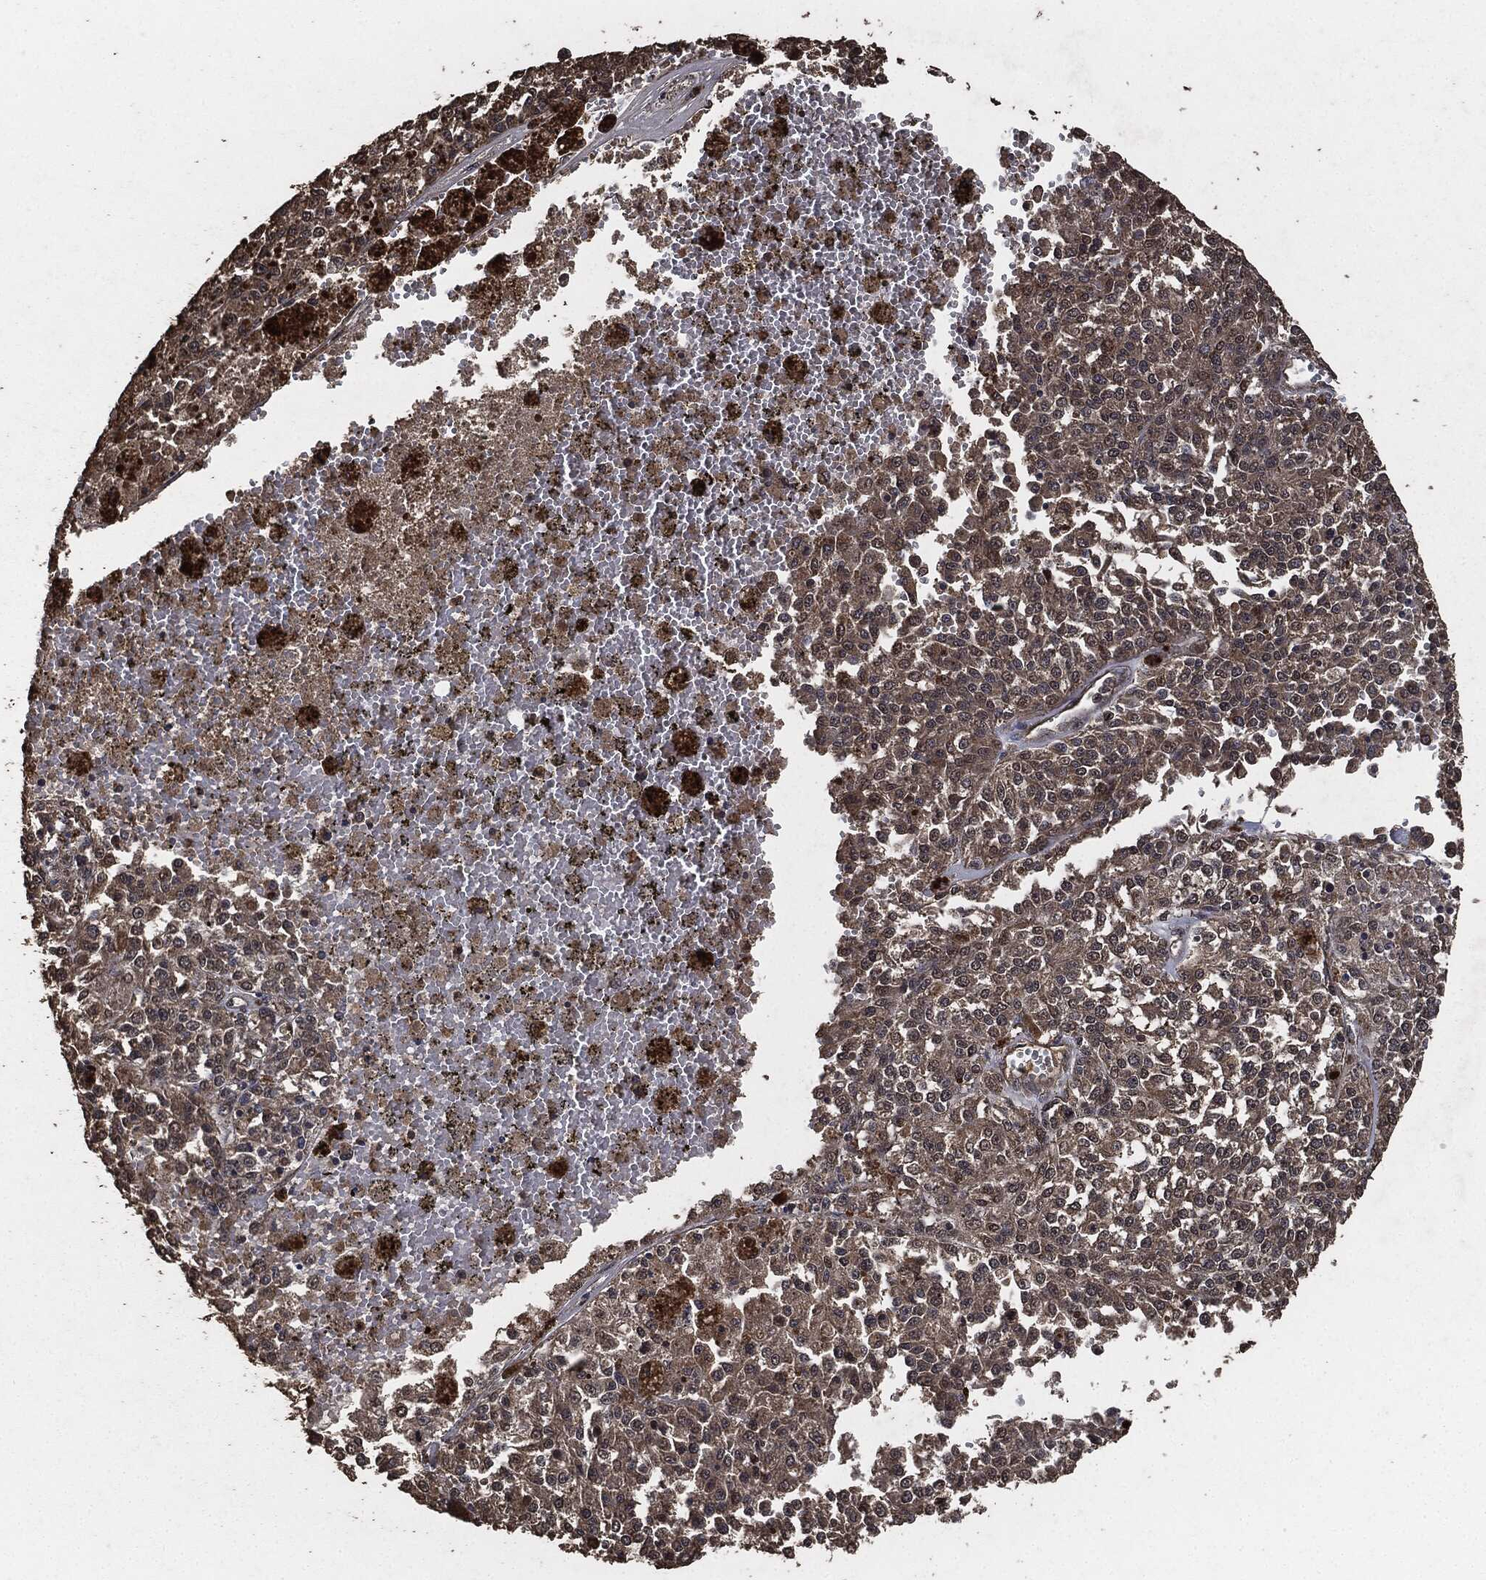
{"staining": {"intensity": "weak", "quantity": ">75%", "location": "cytoplasmic/membranous"}, "tissue": "melanoma", "cell_type": "Tumor cells", "image_type": "cancer", "snomed": [{"axis": "morphology", "description": "Malignant melanoma, Metastatic site"}, {"axis": "topography", "description": "Lymph node"}], "caption": "A photomicrograph of melanoma stained for a protein demonstrates weak cytoplasmic/membranous brown staining in tumor cells.", "gene": "AKT1S1", "patient": {"sex": "female", "age": 64}}